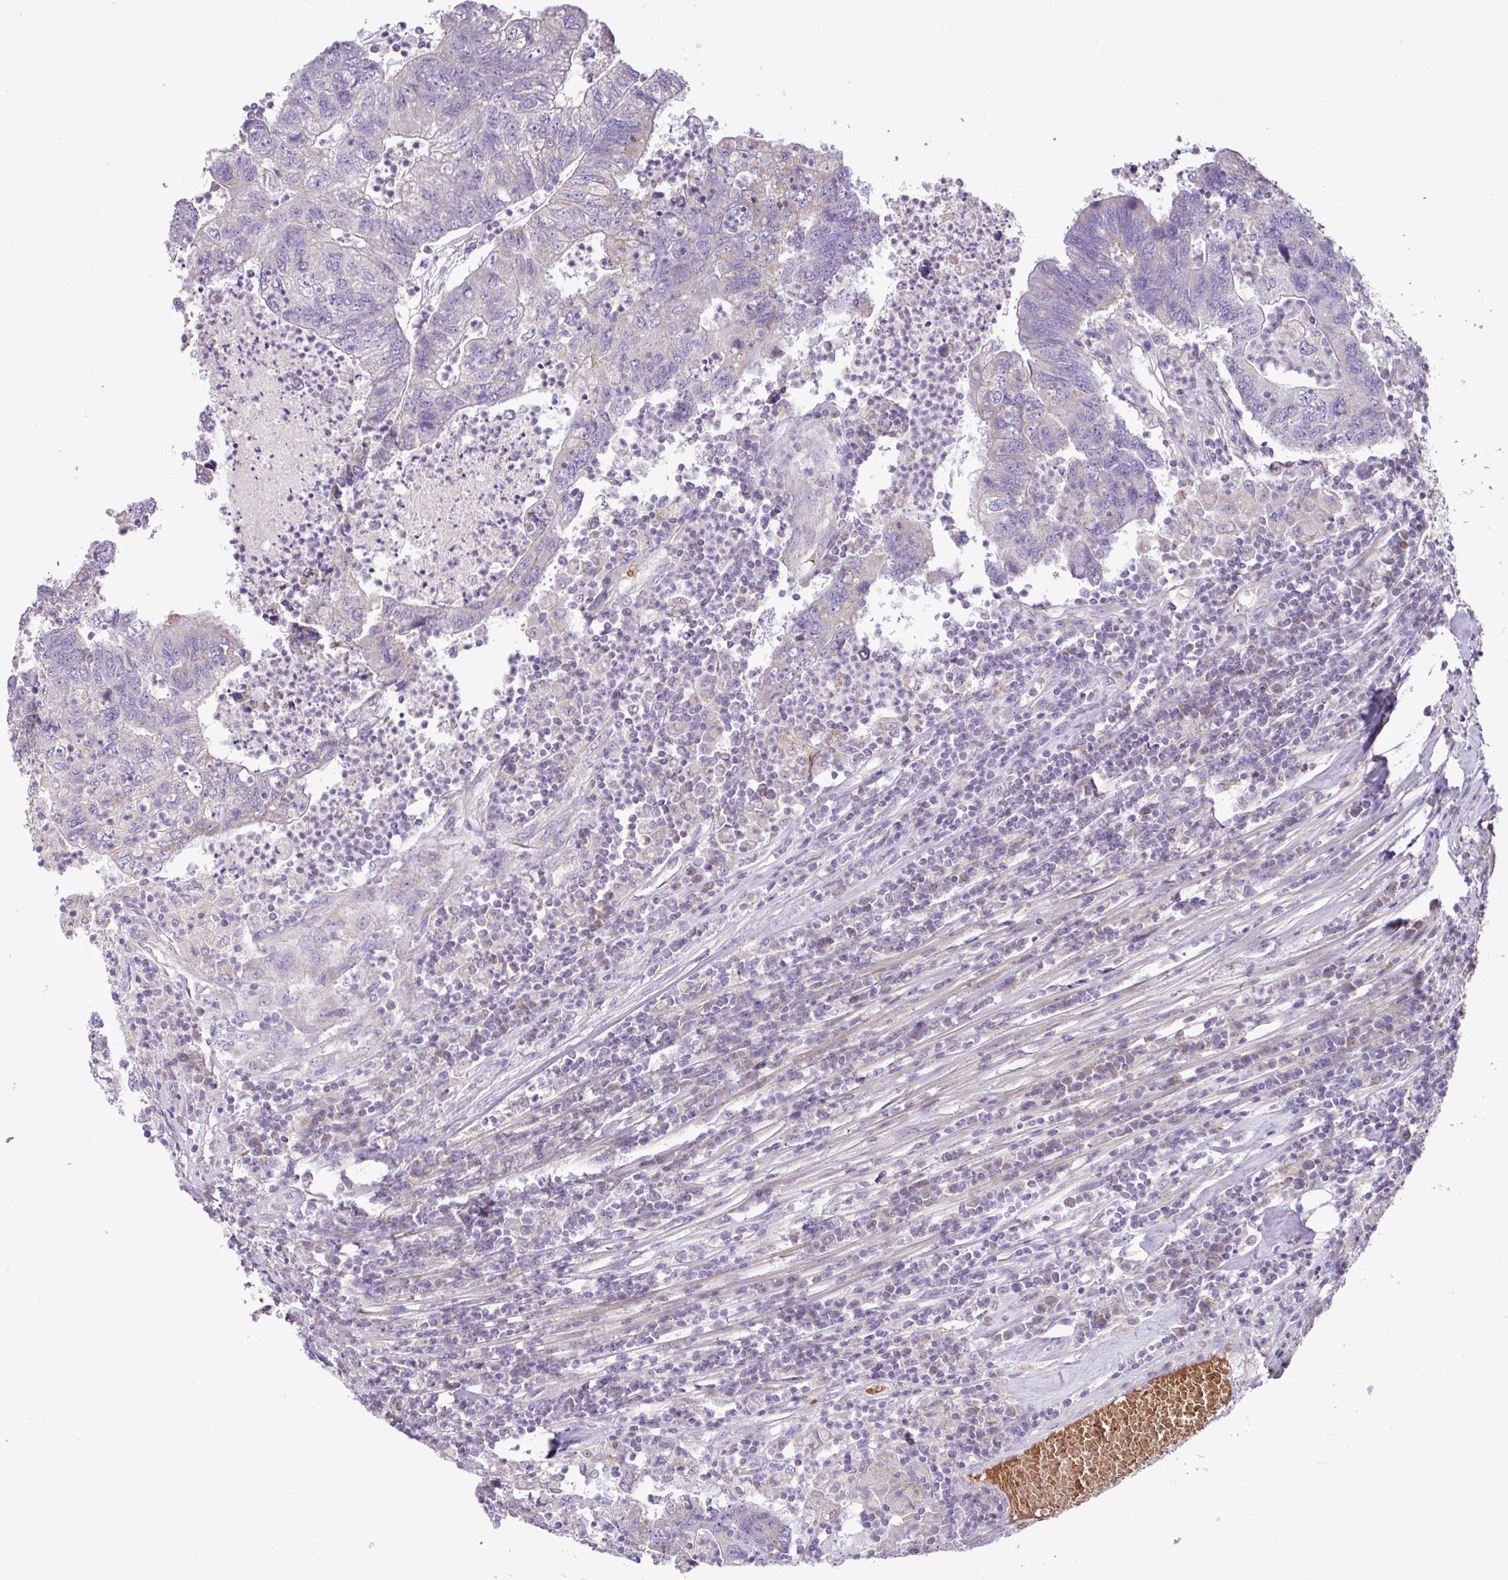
{"staining": {"intensity": "moderate", "quantity": "<25%", "location": "cytoplasmic/membranous"}, "tissue": "colorectal cancer", "cell_type": "Tumor cells", "image_type": "cancer", "snomed": [{"axis": "morphology", "description": "Adenocarcinoma, NOS"}, {"axis": "topography", "description": "Colon"}], "caption": "Protein analysis of adenocarcinoma (colorectal) tissue shows moderate cytoplasmic/membranous expression in about <25% of tumor cells.", "gene": "FAM183A", "patient": {"sex": "female", "age": 48}}